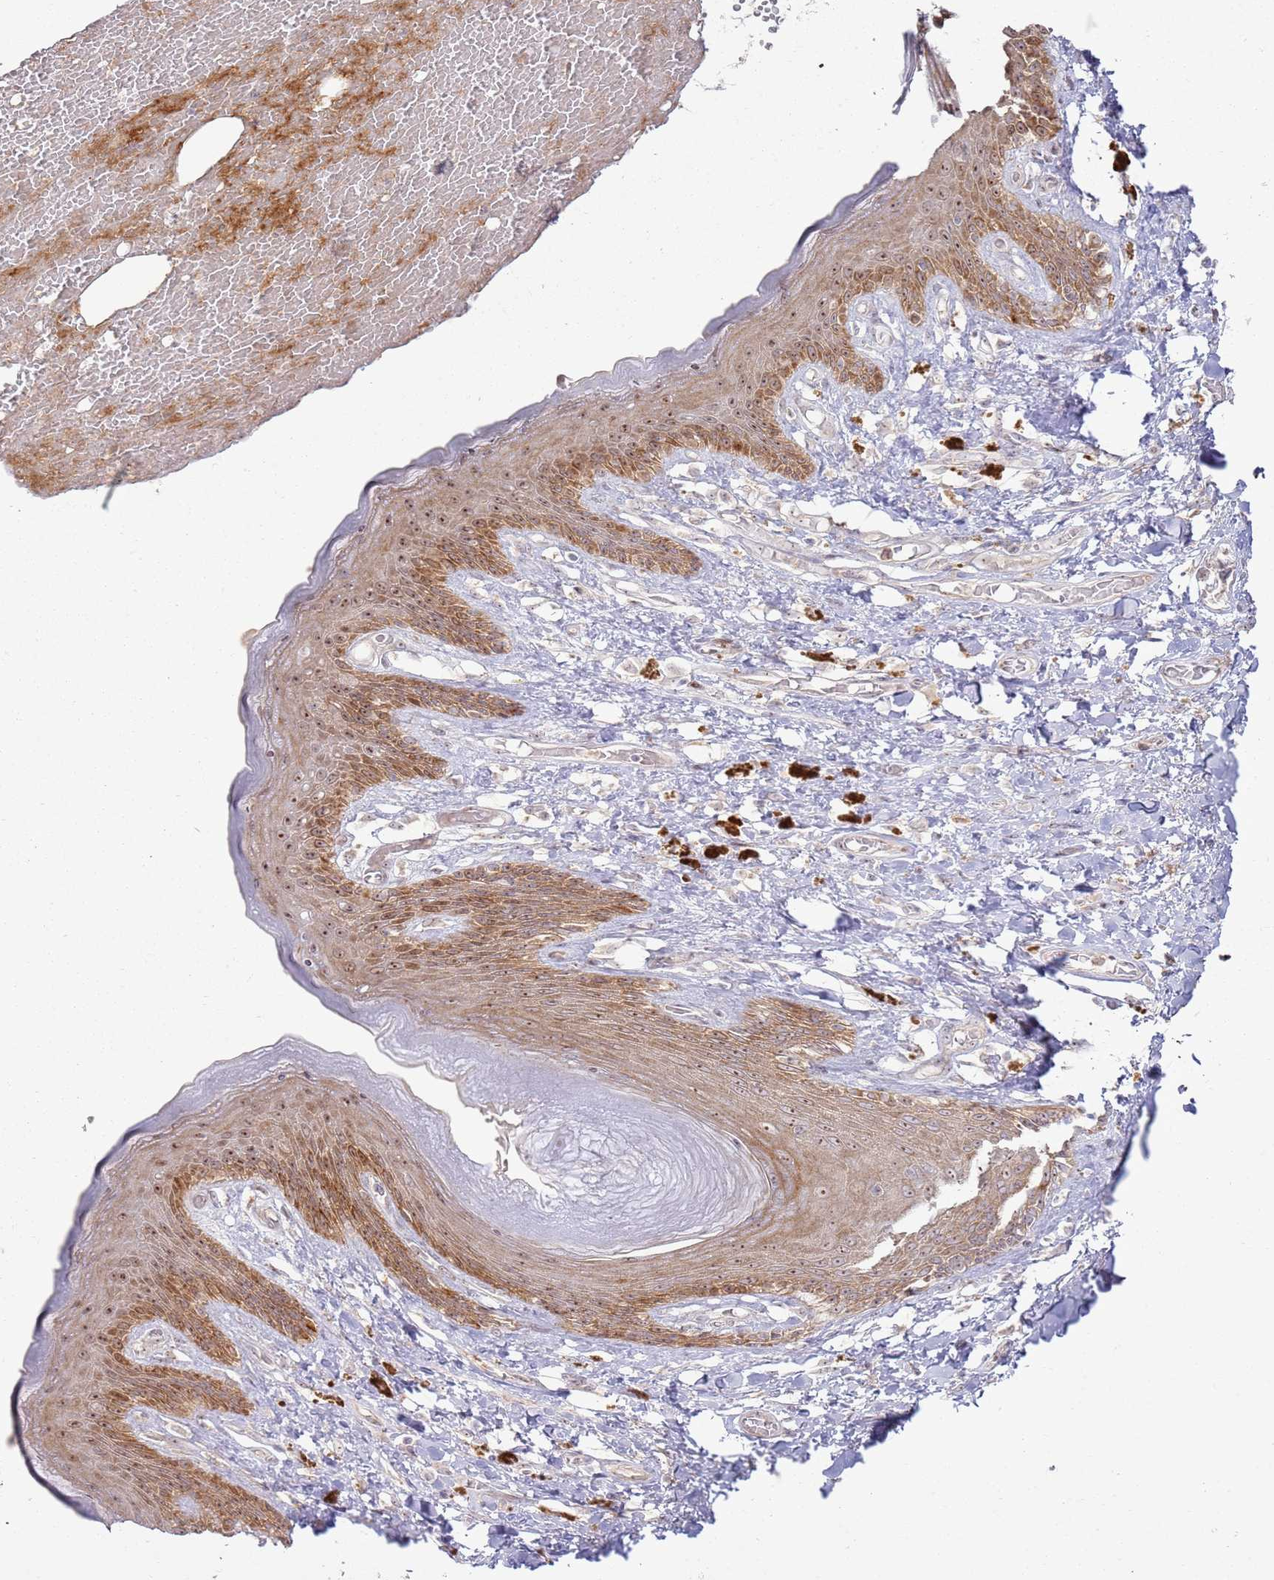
{"staining": {"intensity": "moderate", "quantity": ">75%", "location": "cytoplasmic/membranous,nuclear"}, "tissue": "skin", "cell_type": "Epidermal cells", "image_type": "normal", "snomed": [{"axis": "morphology", "description": "Normal tissue, NOS"}, {"axis": "topography", "description": "Anal"}], "caption": "A high-resolution micrograph shows immunohistochemistry (IHC) staining of unremarkable skin, which reveals moderate cytoplasmic/membranous,nuclear expression in approximately >75% of epidermal cells. The protein of interest is shown in brown color, while the nuclei are stained blue.", "gene": "CNPY1", "patient": {"sex": "female", "age": 78}}